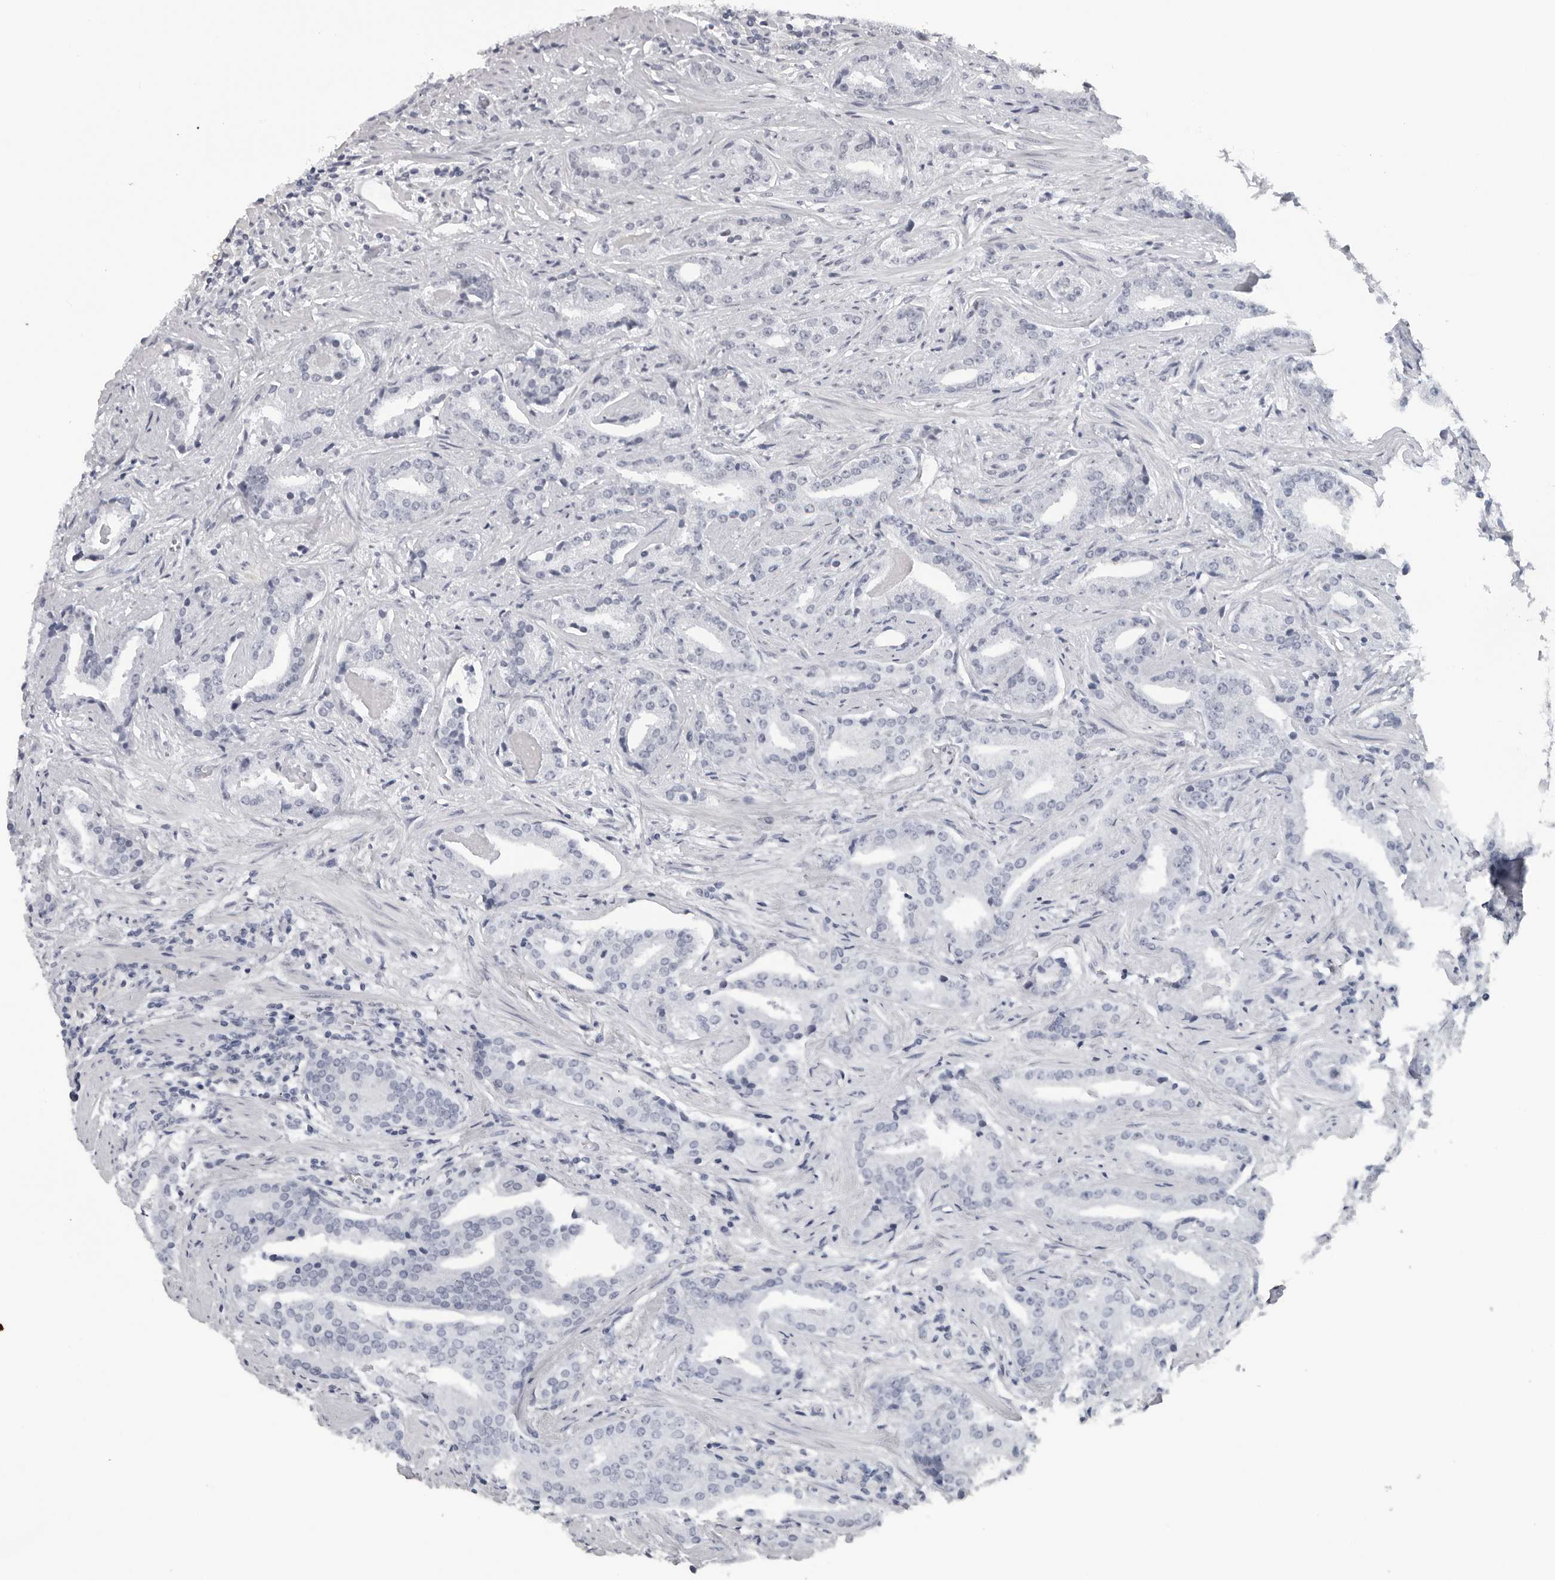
{"staining": {"intensity": "negative", "quantity": "none", "location": "none"}, "tissue": "prostate cancer", "cell_type": "Tumor cells", "image_type": "cancer", "snomed": [{"axis": "morphology", "description": "Adenocarcinoma, Low grade"}, {"axis": "topography", "description": "Prostate"}], "caption": "High power microscopy photomicrograph of an IHC photomicrograph of adenocarcinoma (low-grade) (prostate), revealing no significant positivity in tumor cells.", "gene": "MAF", "patient": {"sex": "male", "age": 67}}